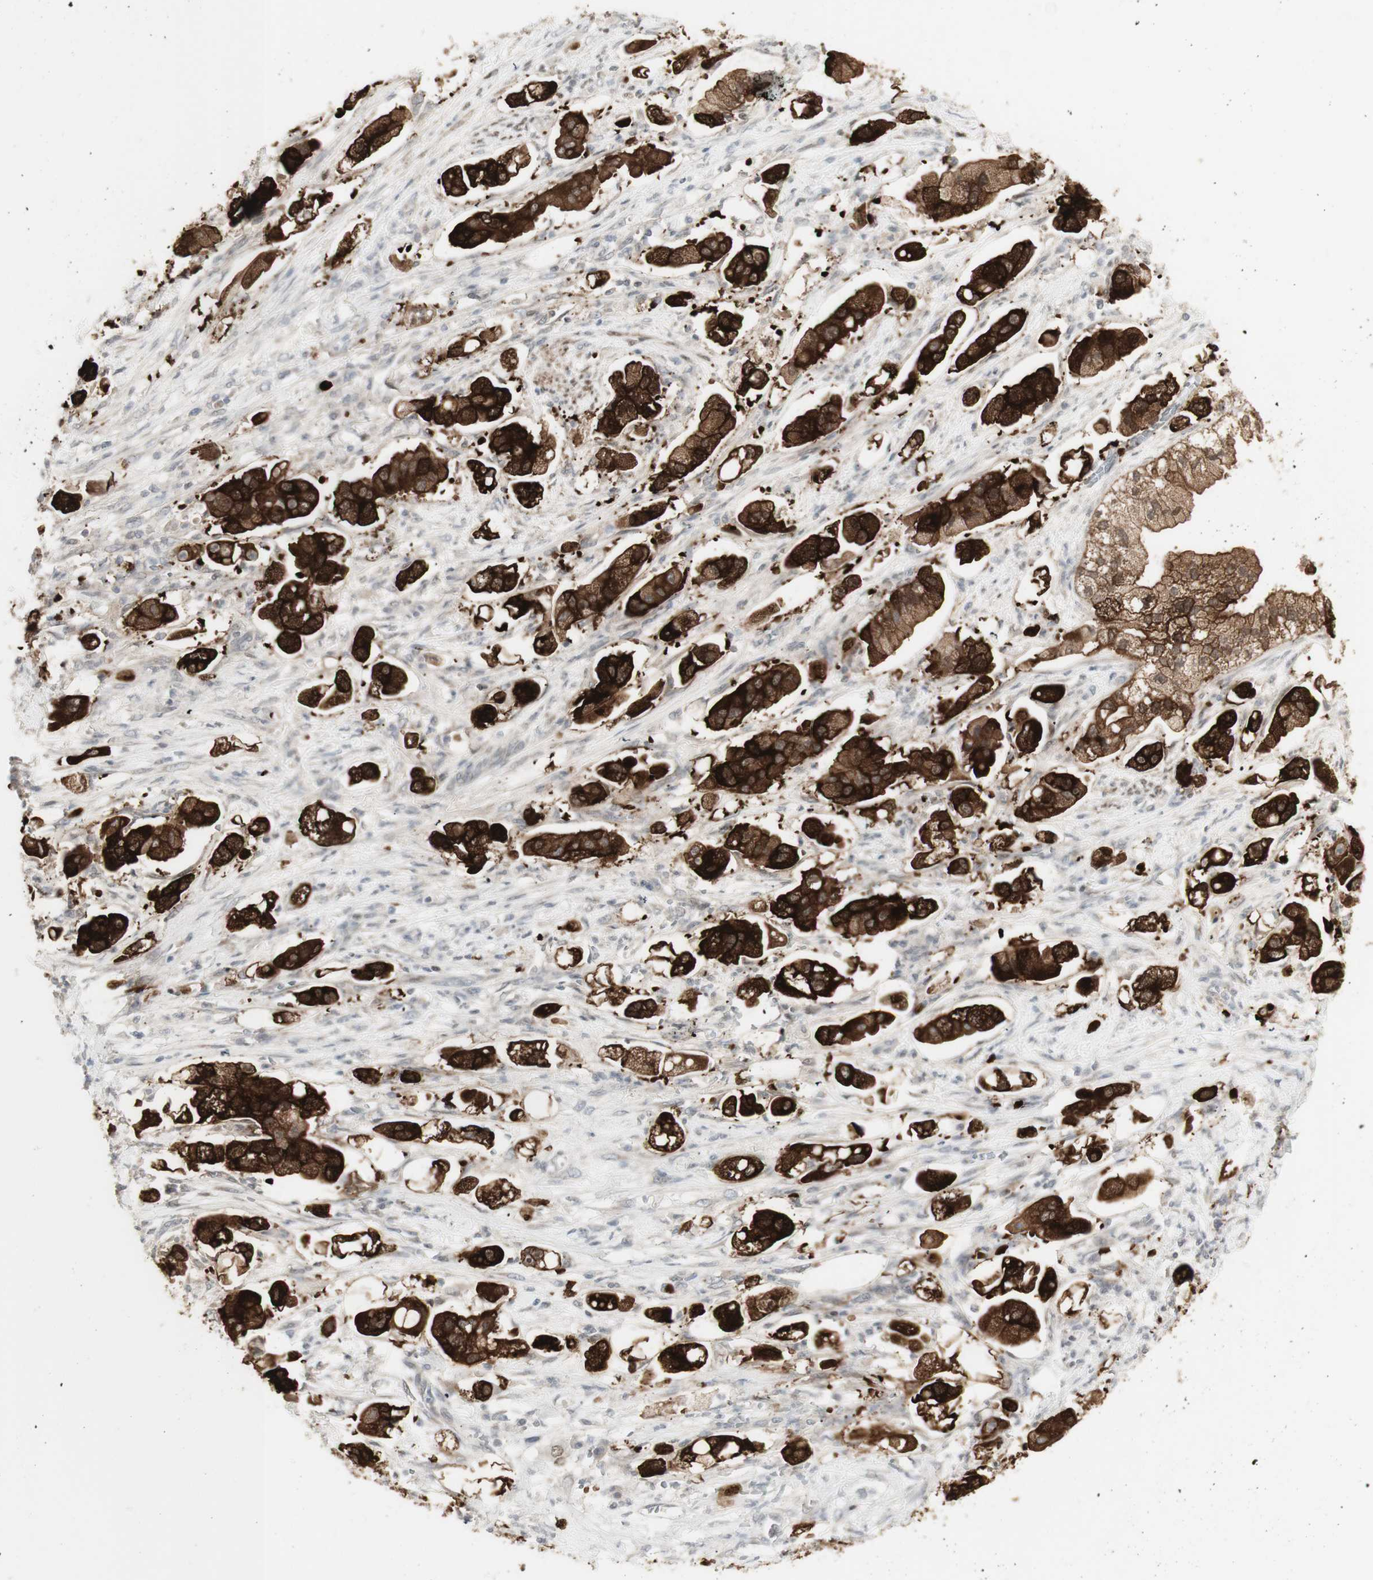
{"staining": {"intensity": "strong", "quantity": ">75%", "location": "cytoplasmic/membranous"}, "tissue": "stomach cancer", "cell_type": "Tumor cells", "image_type": "cancer", "snomed": [{"axis": "morphology", "description": "Adenocarcinoma, NOS"}, {"axis": "topography", "description": "Stomach"}], "caption": "Adenocarcinoma (stomach) stained with a protein marker exhibits strong staining in tumor cells.", "gene": "C1orf116", "patient": {"sex": "male", "age": 62}}